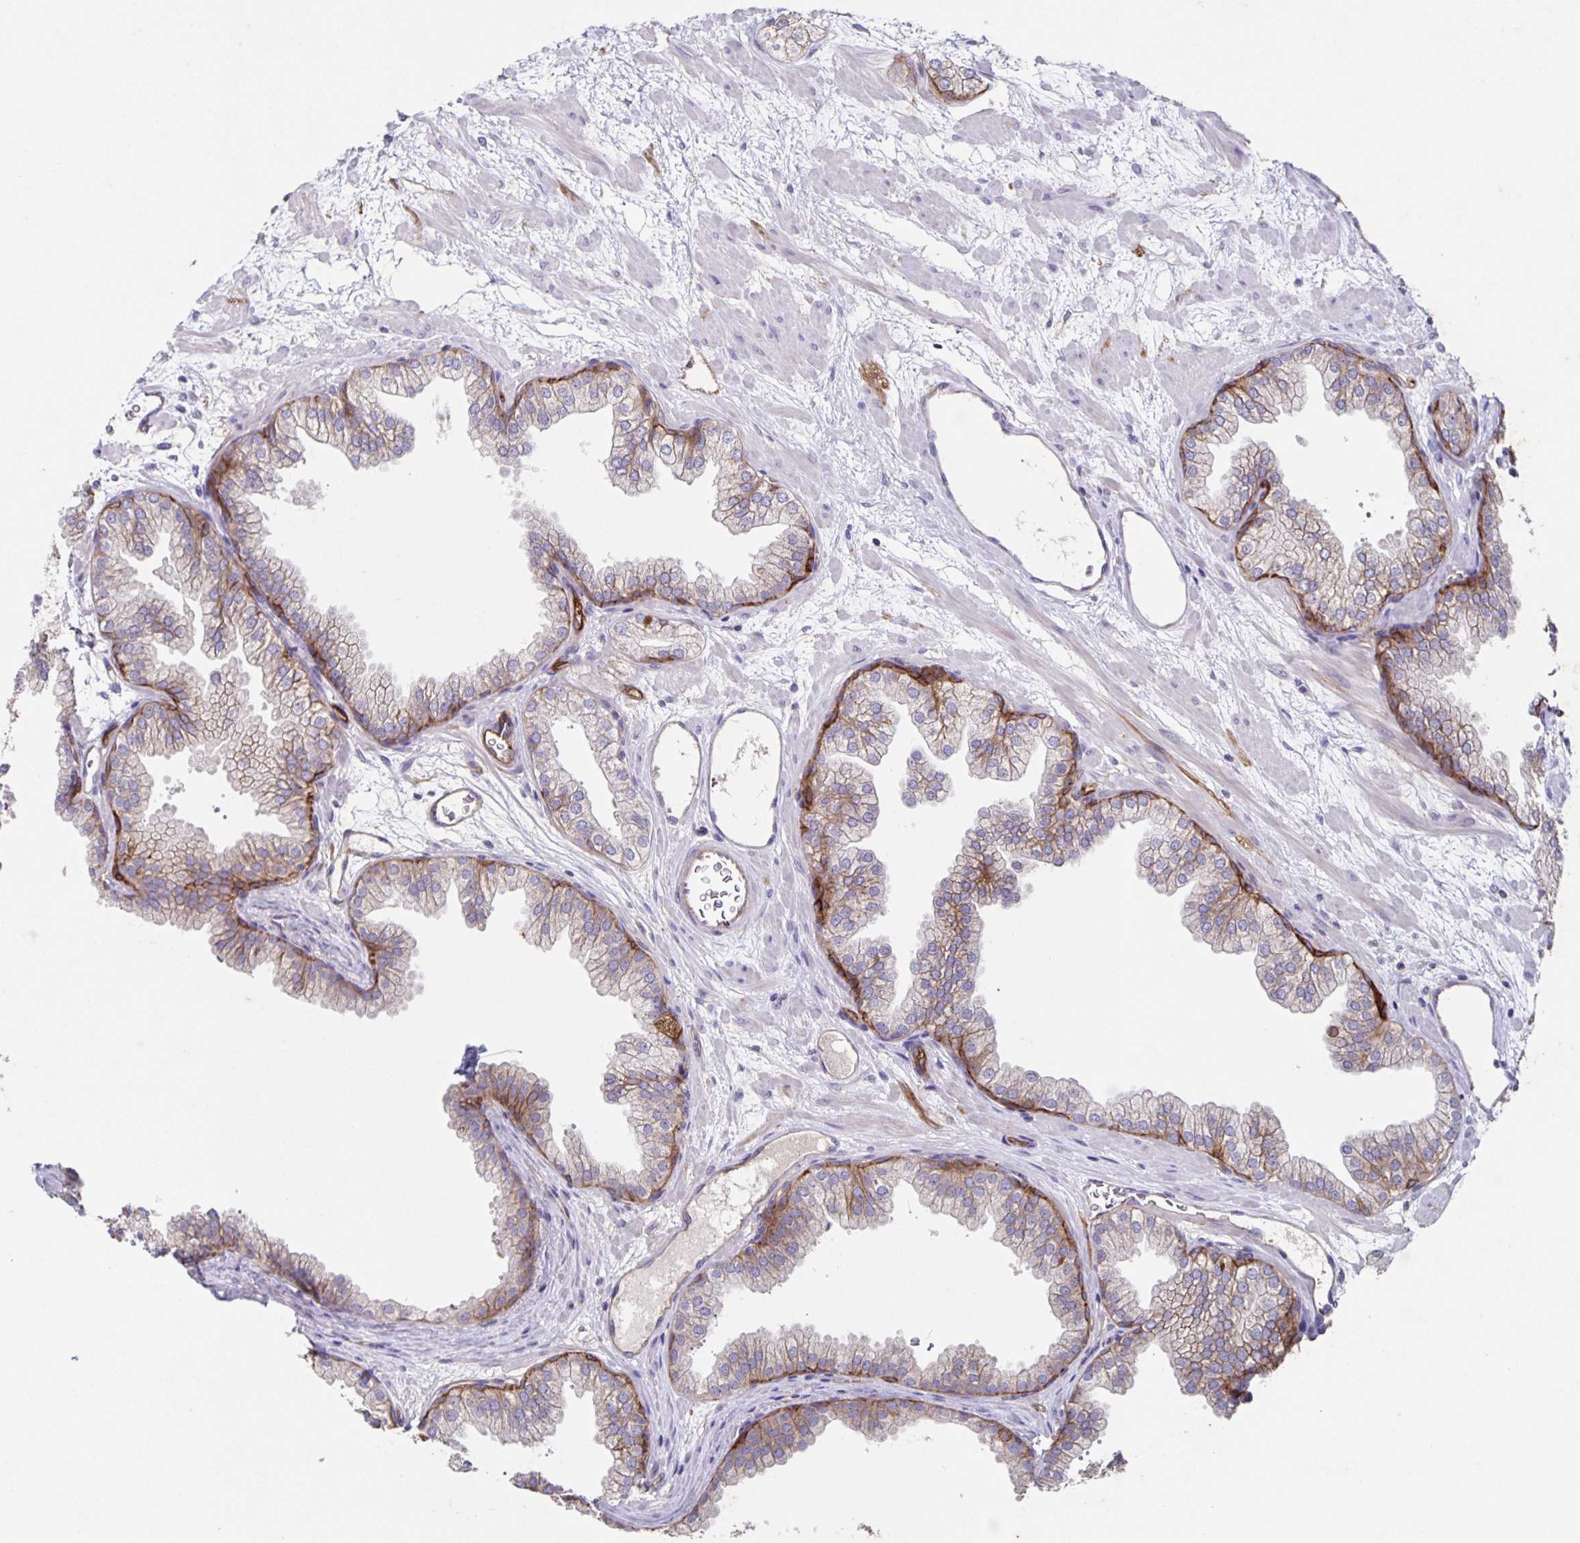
{"staining": {"intensity": "moderate", "quantity": "<25%", "location": "cytoplasmic/membranous"}, "tissue": "prostate", "cell_type": "Glandular cells", "image_type": "normal", "snomed": [{"axis": "morphology", "description": "Normal tissue, NOS"}, {"axis": "topography", "description": "Prostate"}], "caption": "A micrograph showing moderate cytoplasmic/membranous positivity in about <25% of glandular cells in unremarkable prostate, as visualized by brown immunohistochemical staining.", "gene": "ITGA2", "patient": {"sex": "male", "age": 37}}